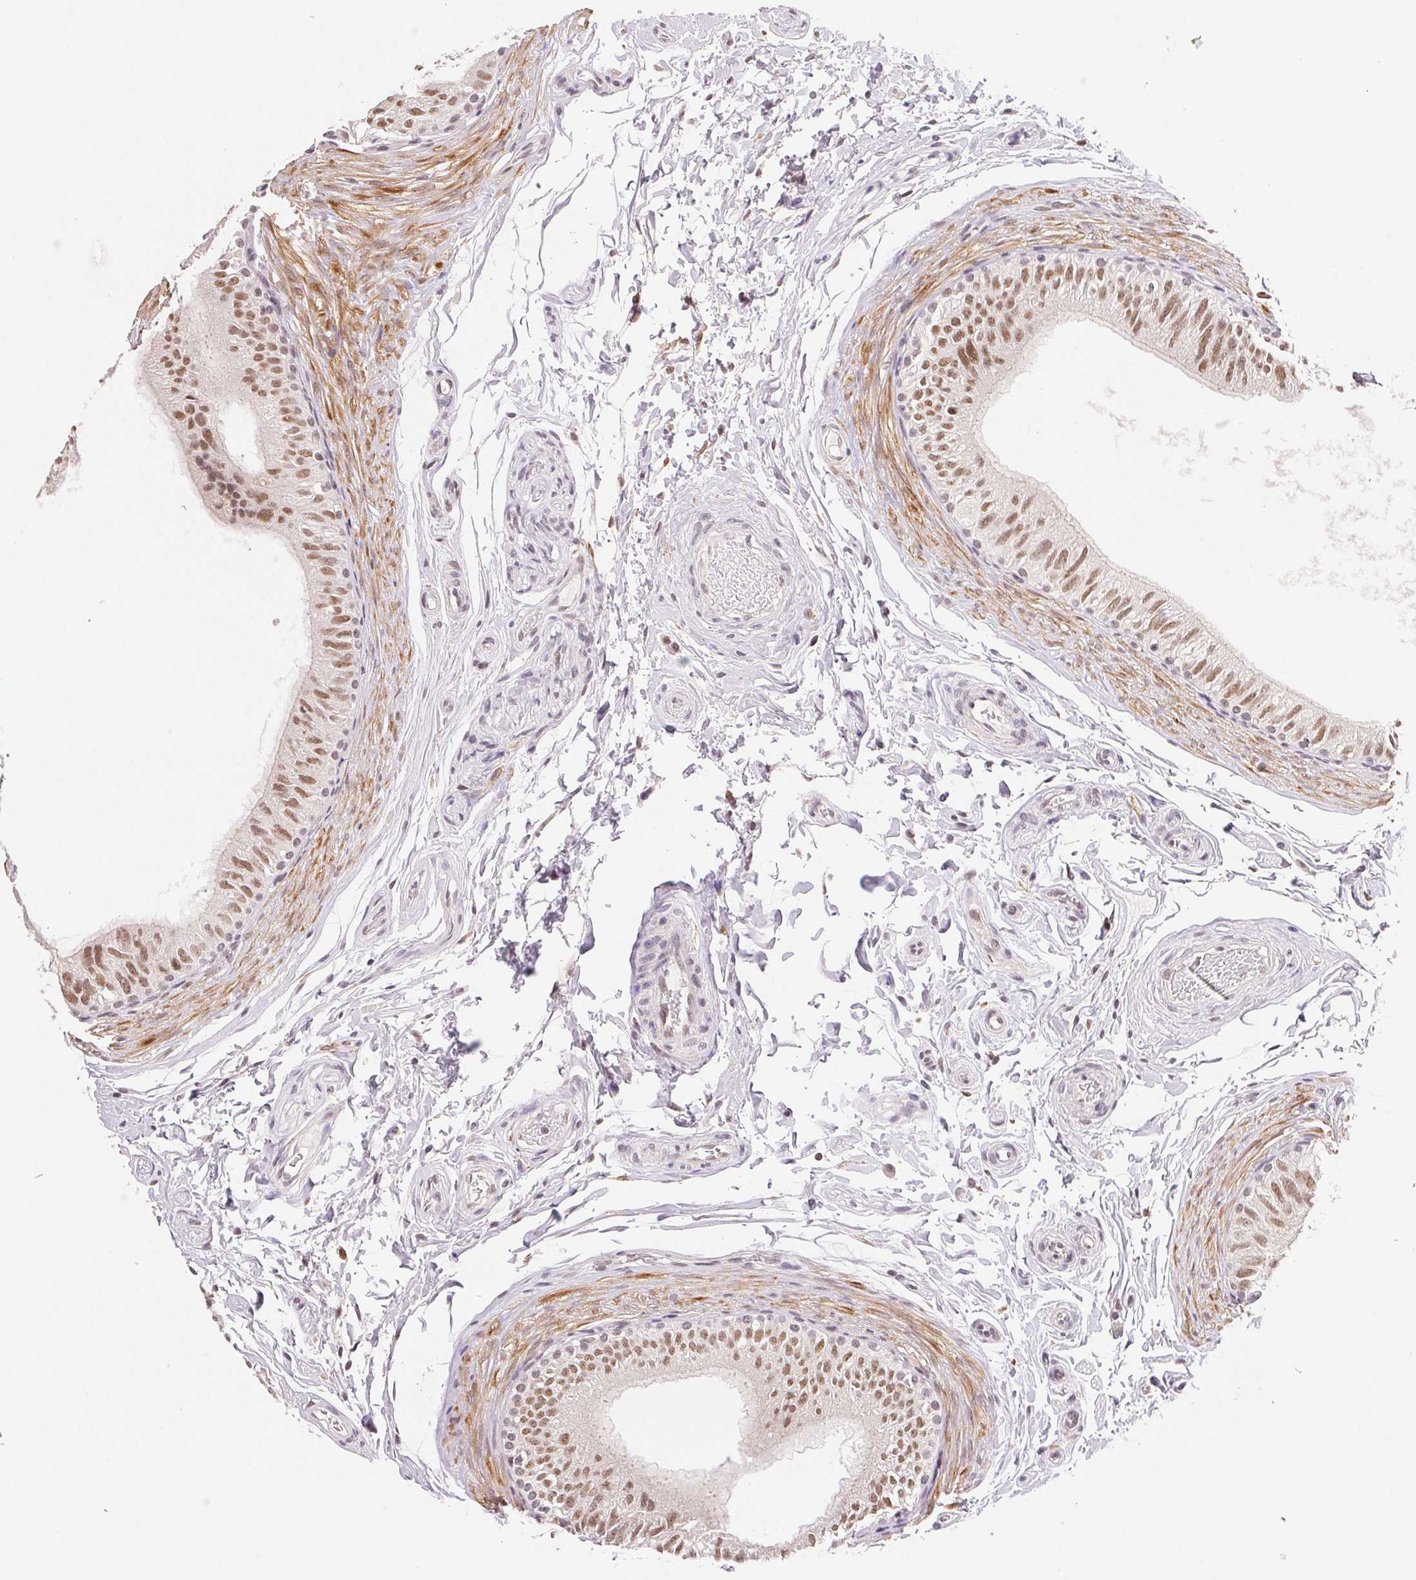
{"staining": {"intensity": "moderate", "quantity": ">75%", "location": "nuclear"}, "tissue": "epididymis", "cell_type": "Glandular cells", "image_type": "normal", "snomed": [{"axis": "morphology", "description": "Normal tissue, NOS"}, {"axis": "topography", "description": "Epididymis"}], "caption": "Protein staining of benign epididymis shows moderate nuclear expression in about >75% of glandular cells.", "gene": "PRPF18", "patient": {"sex": "male", "age": 36}}